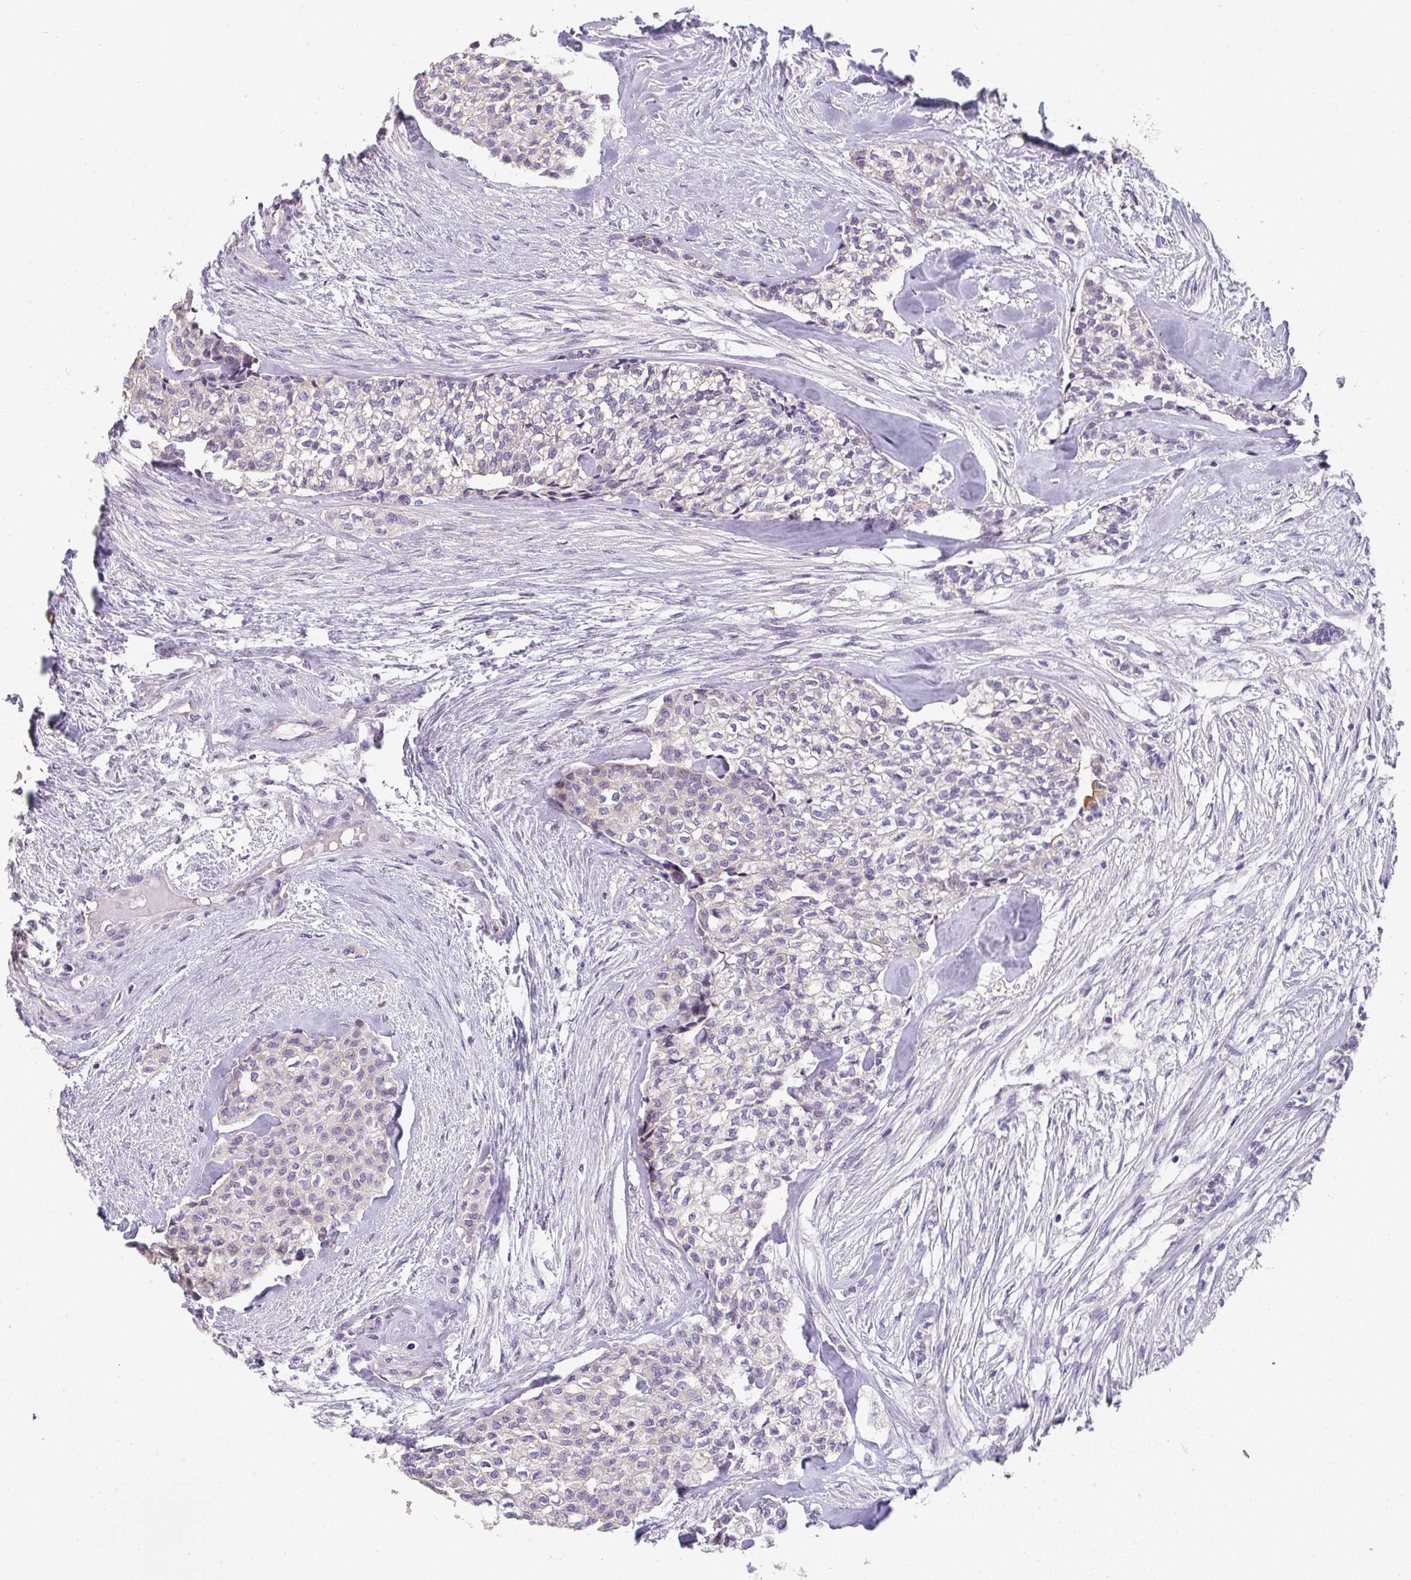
{"staining": {"intensity": "negative", "quantity": "none", "location": "none"}, "tissue": "head and neck cancer", "cell_type": "Tumor cells", "image_type": "cancer", "snomed": [{"axis": "morphology", "description": "Adenocarcinoma, NOS"}, {"axis": "topography", "description": "Head-Neck"}], "caption": "Tumor cells are negative for brown protein staining in adenocarcinoma (head and neck).", "gene": "TNFRSF10A", "patient": {"sex": "male", "age": 81}}